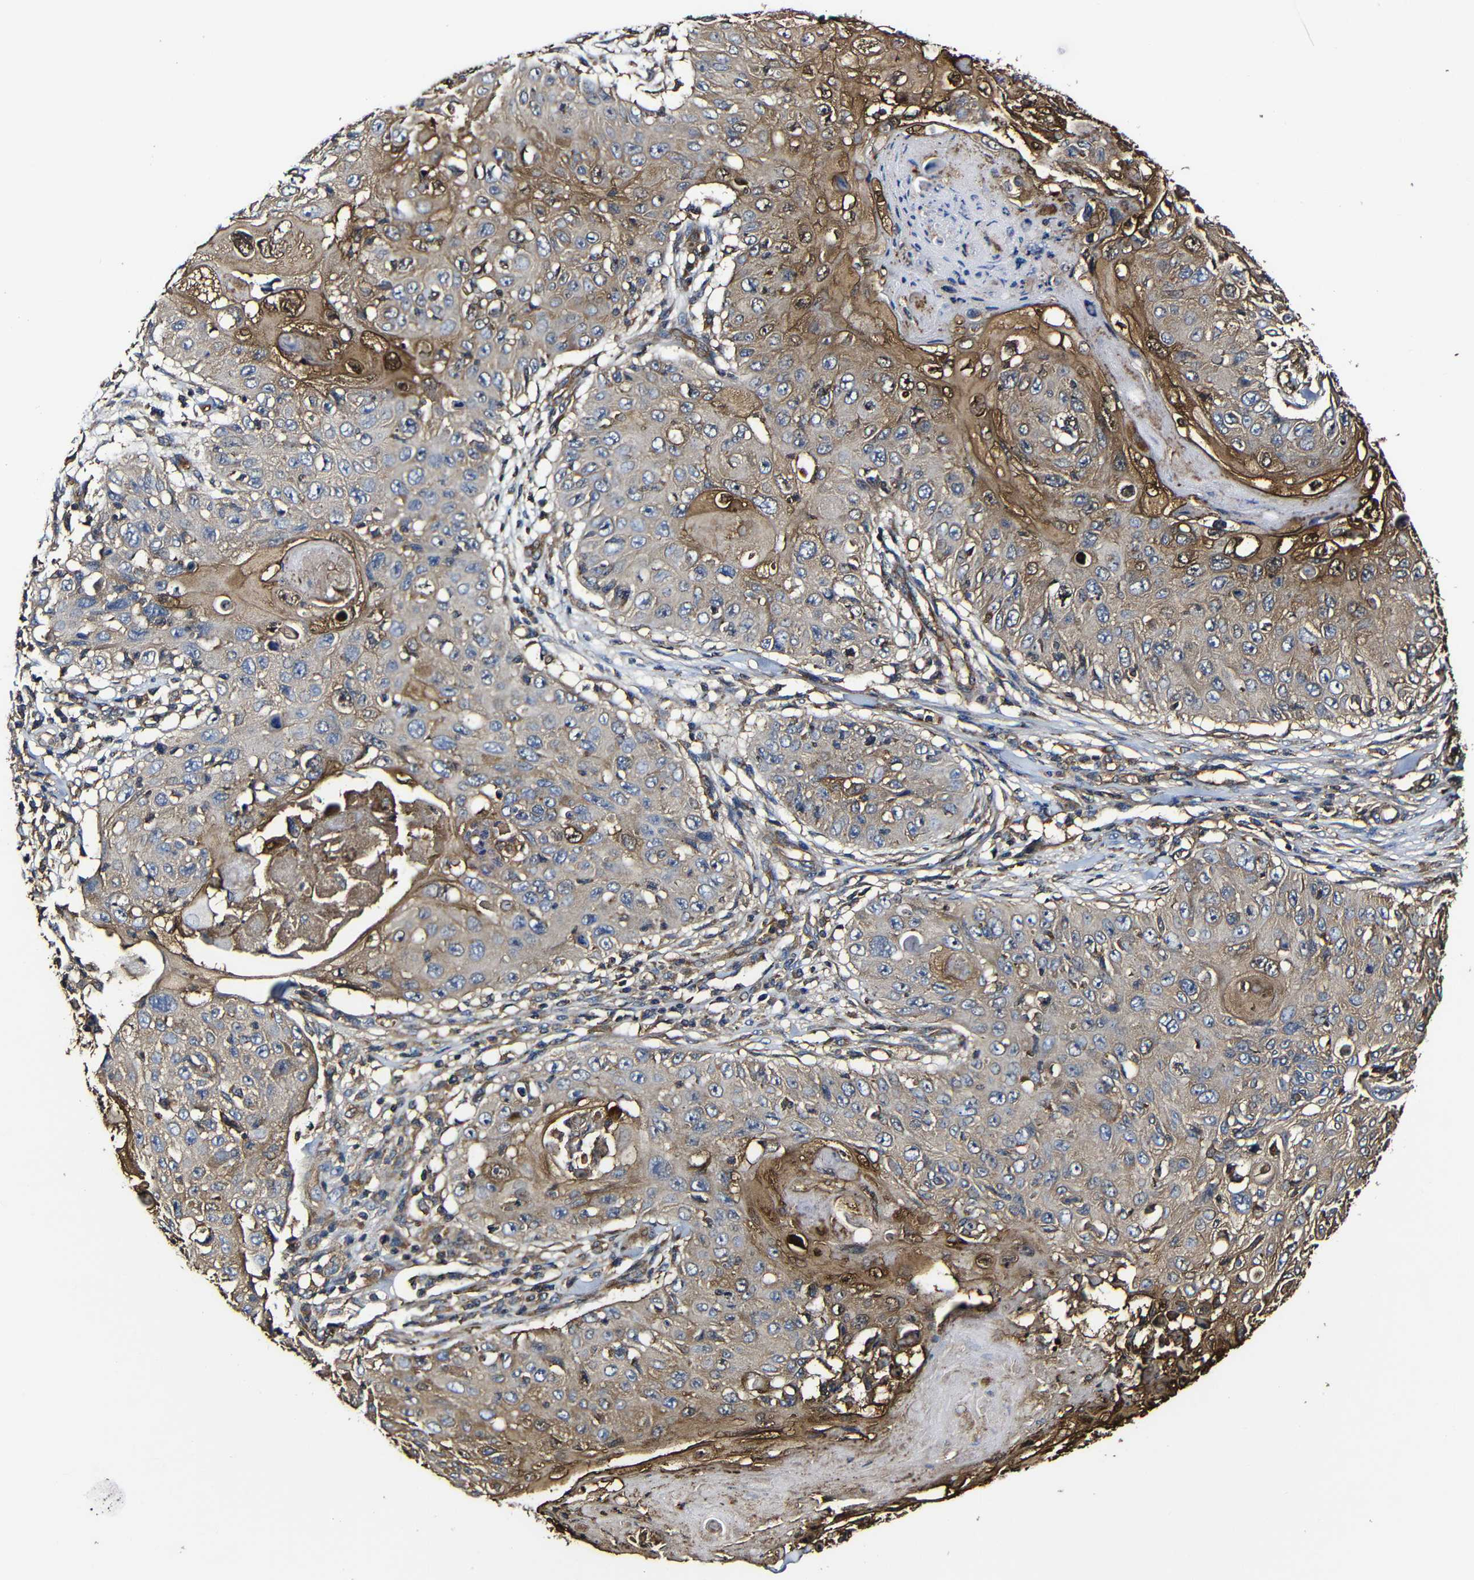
{"staining": {"intensity": "moderate", "quantity": "<25%", "location": "cytoplasmic/membranous"}, "tissue": "skin cancer", "cell_type": "Tumor cells", "image_type": "cancer", "snomed": [{"axis": "morphology", "description": "Squamous cell carcinoma, NOS"}, {"axis": "topography", "description": "Skin"}], "caption": "This photomicrograph demonstrates IHC staining of human skin cancer, with low moderate cytoplasmic/membranous expression in about <25% of tumor cells.", "gene": "MSN", "patient": {"sex": "male", "age": 86}}